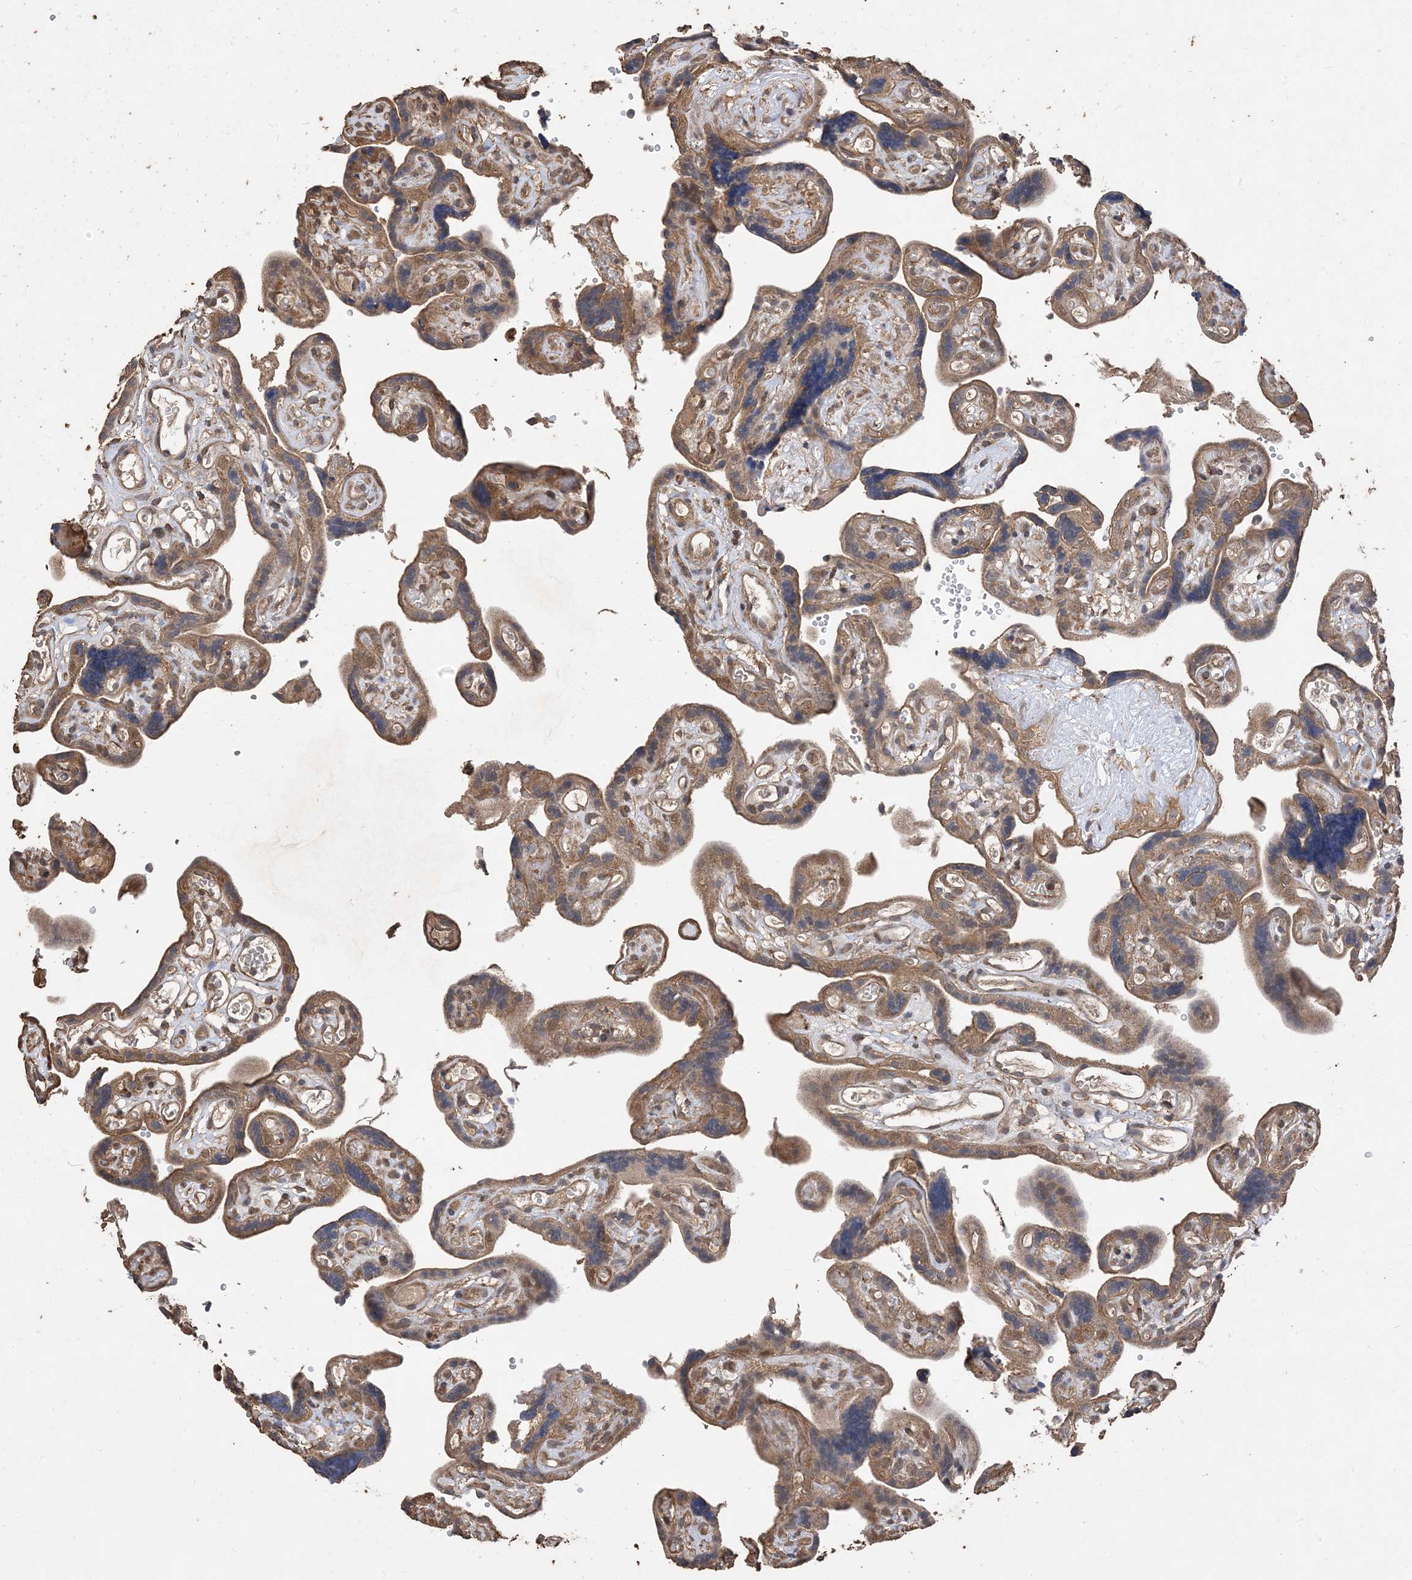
{"staining": {"intensity": "moderate", "quantity": ">75%", "location": "cytoplasmic/membranous"}, "tissue": "placenta", "cell_type": "Decidual cells", "image_type": "normal", "snomed": [{"axis": "morphology", "description": "Normal tissue, NOS"}, {"axis": "topography", "description": "Placenta"}], "caption": "Decidual cells display medium levels of moderate cytoplasmic/membranous expression in about >75% of cells in benign human placenta. Ihc stains the protein in brown and the nuclei are stained blue.", "gene": "ZKSCAN5", "patient": {"sex": "female", "age": 30}}